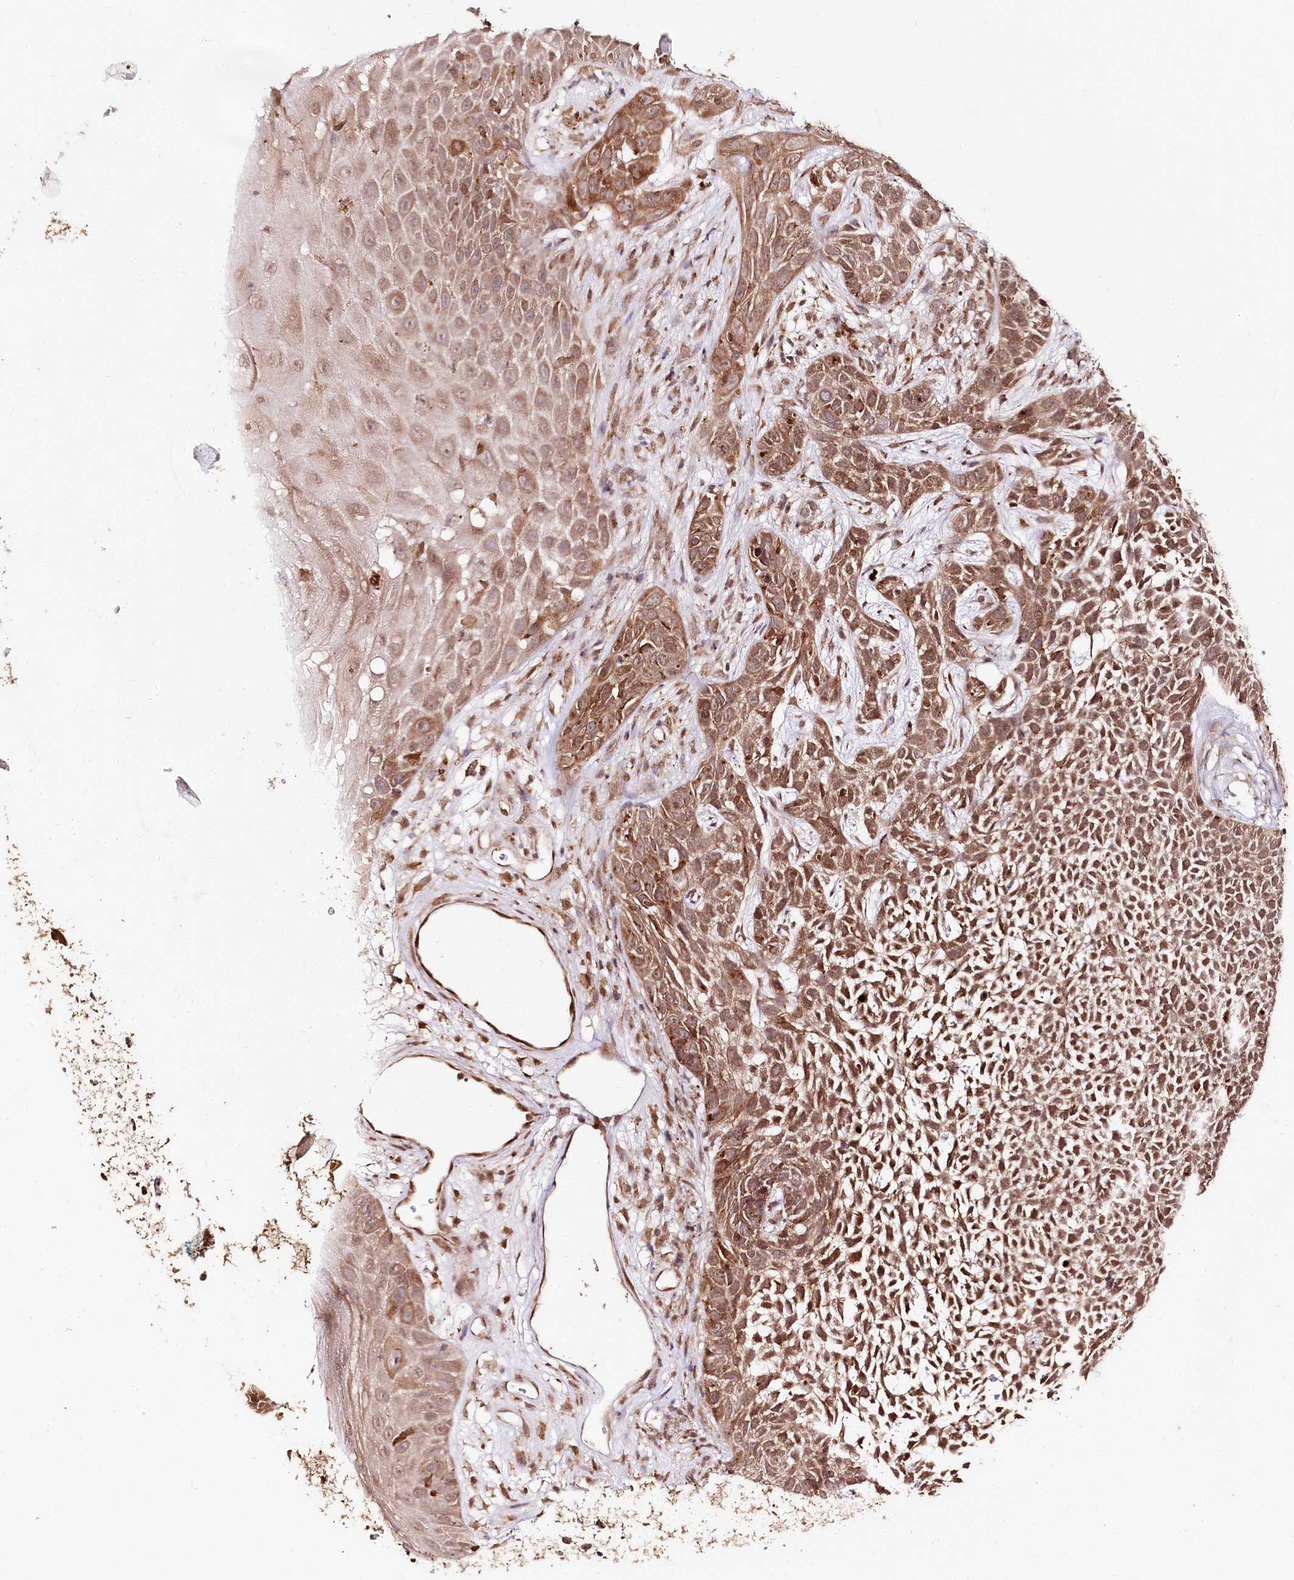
{"staining": {"intensity": "moderate", "quantity": ">75%", "location": "cytoplasmic/membranous,nuclear"}, "tissue": "skin cancer", "cell_type": "Tumor cells", "image_type": "cancer", "snomed": [{"axis": "morphology", "description": "Basal cell carcinoma"}, {"axis": "topography", "description": "Skin"}], "caption": "Skin cancer stained with a brown dye exhibits moderate cytoplasmic/membranous and nuclear positive expression in approximately >75% of tumor cells.", "gene": "ENSG00000144785", "patient": {"sex": "female", "age": 84}}